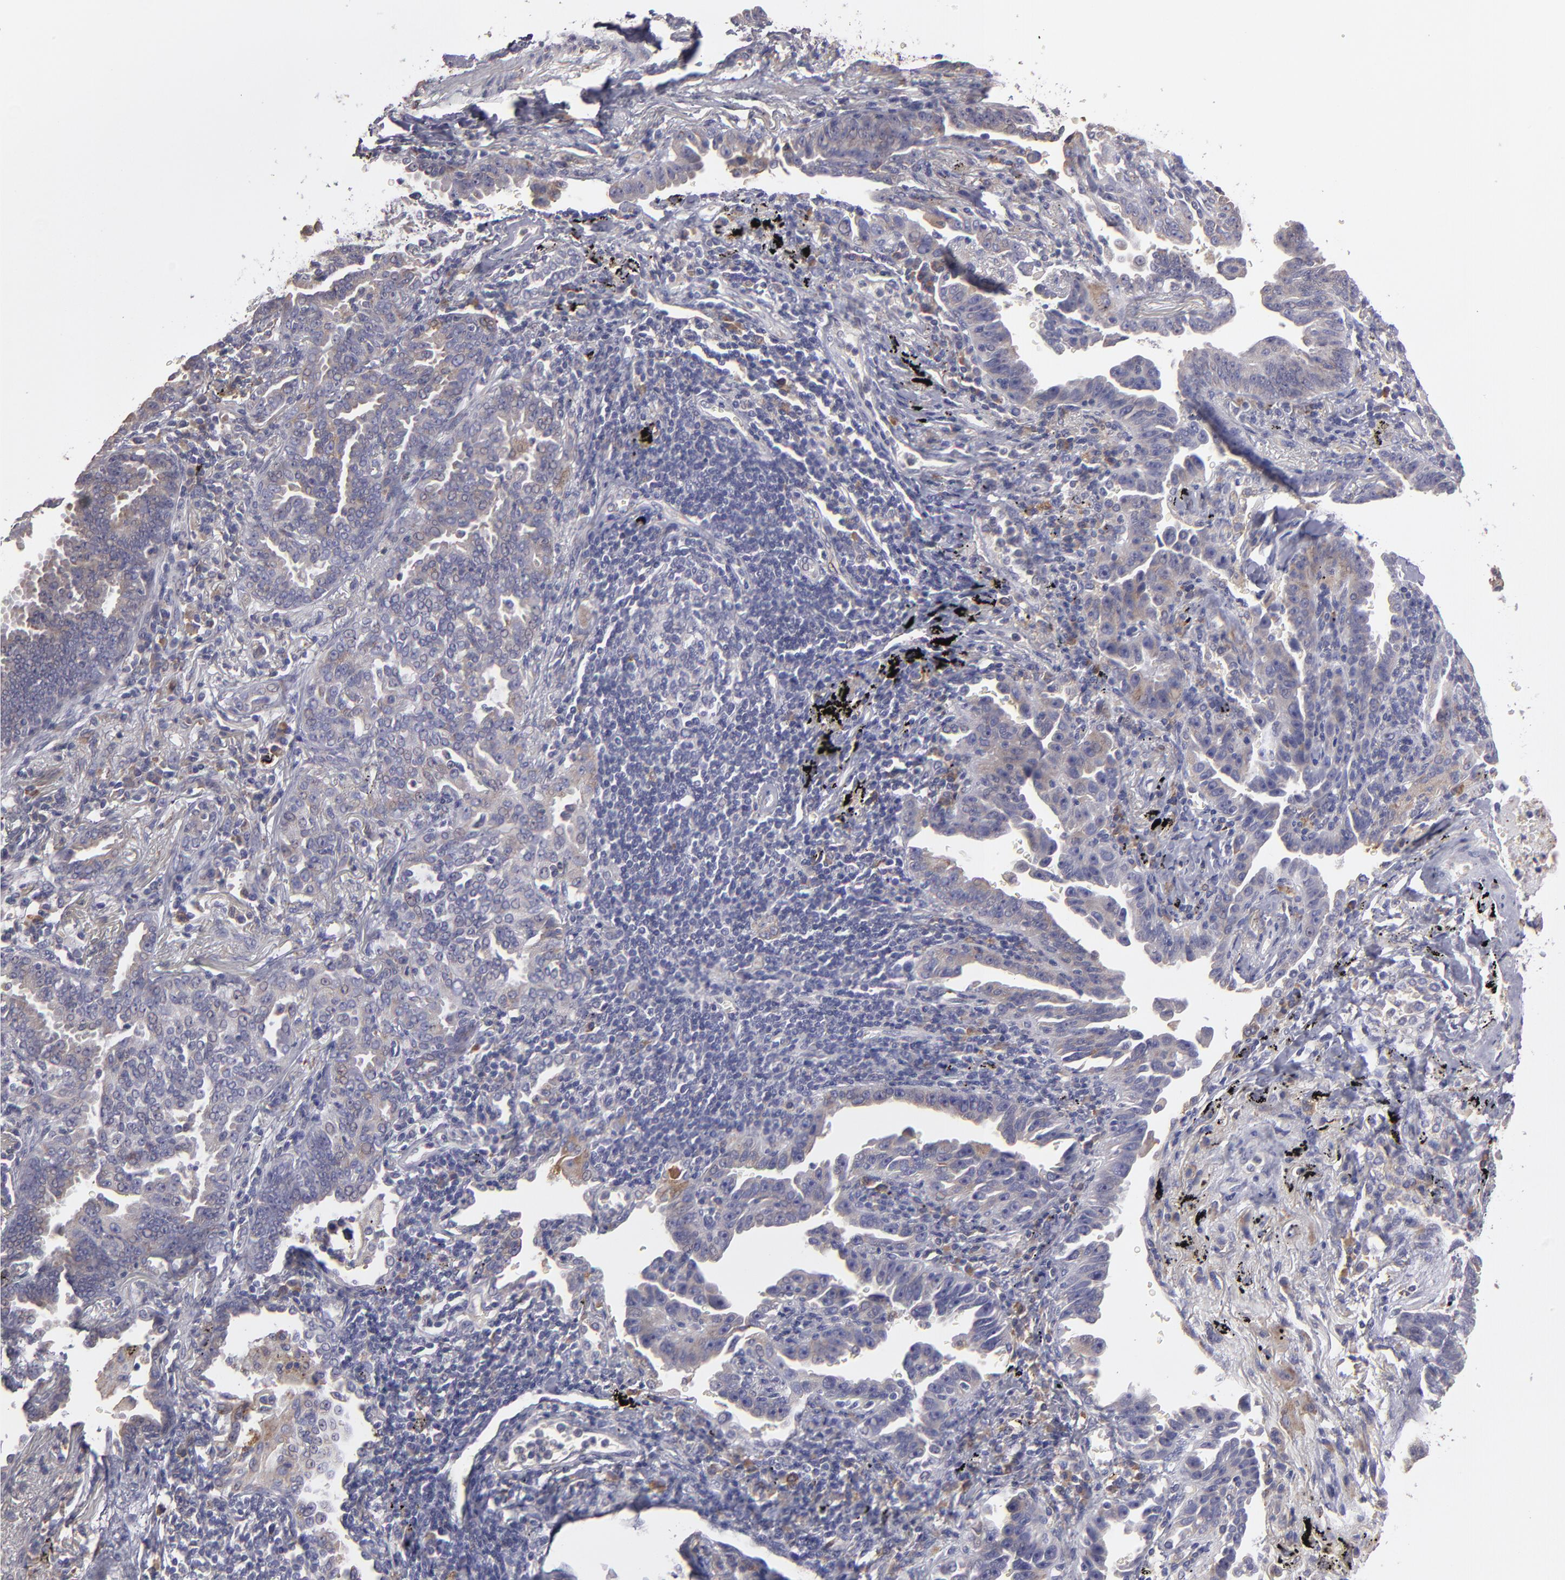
{"staining": {"intensity": "weak", "quantity": ">75%", "location": "cytoplasmic/membranous"}, "tissue": "lung cancer", "cell_type": "Tumor cells", "image_type": "cancer", "snomed": [{"axis": "morphology", "description": "Adenocarcinoma, NOS"}, {"axis": "topography", "description": "Lung"}], "caption": "Lung cancer (adenocarcinoma) stained with DAB (3,3'-diaminobenzidine) immunohistochemistry shows low levels of weak cytoplasmic/membranous positivity in approximately >75% of tumor cells.", "gene": "CALR", "patient": {"sex": "female", "age": 64}}